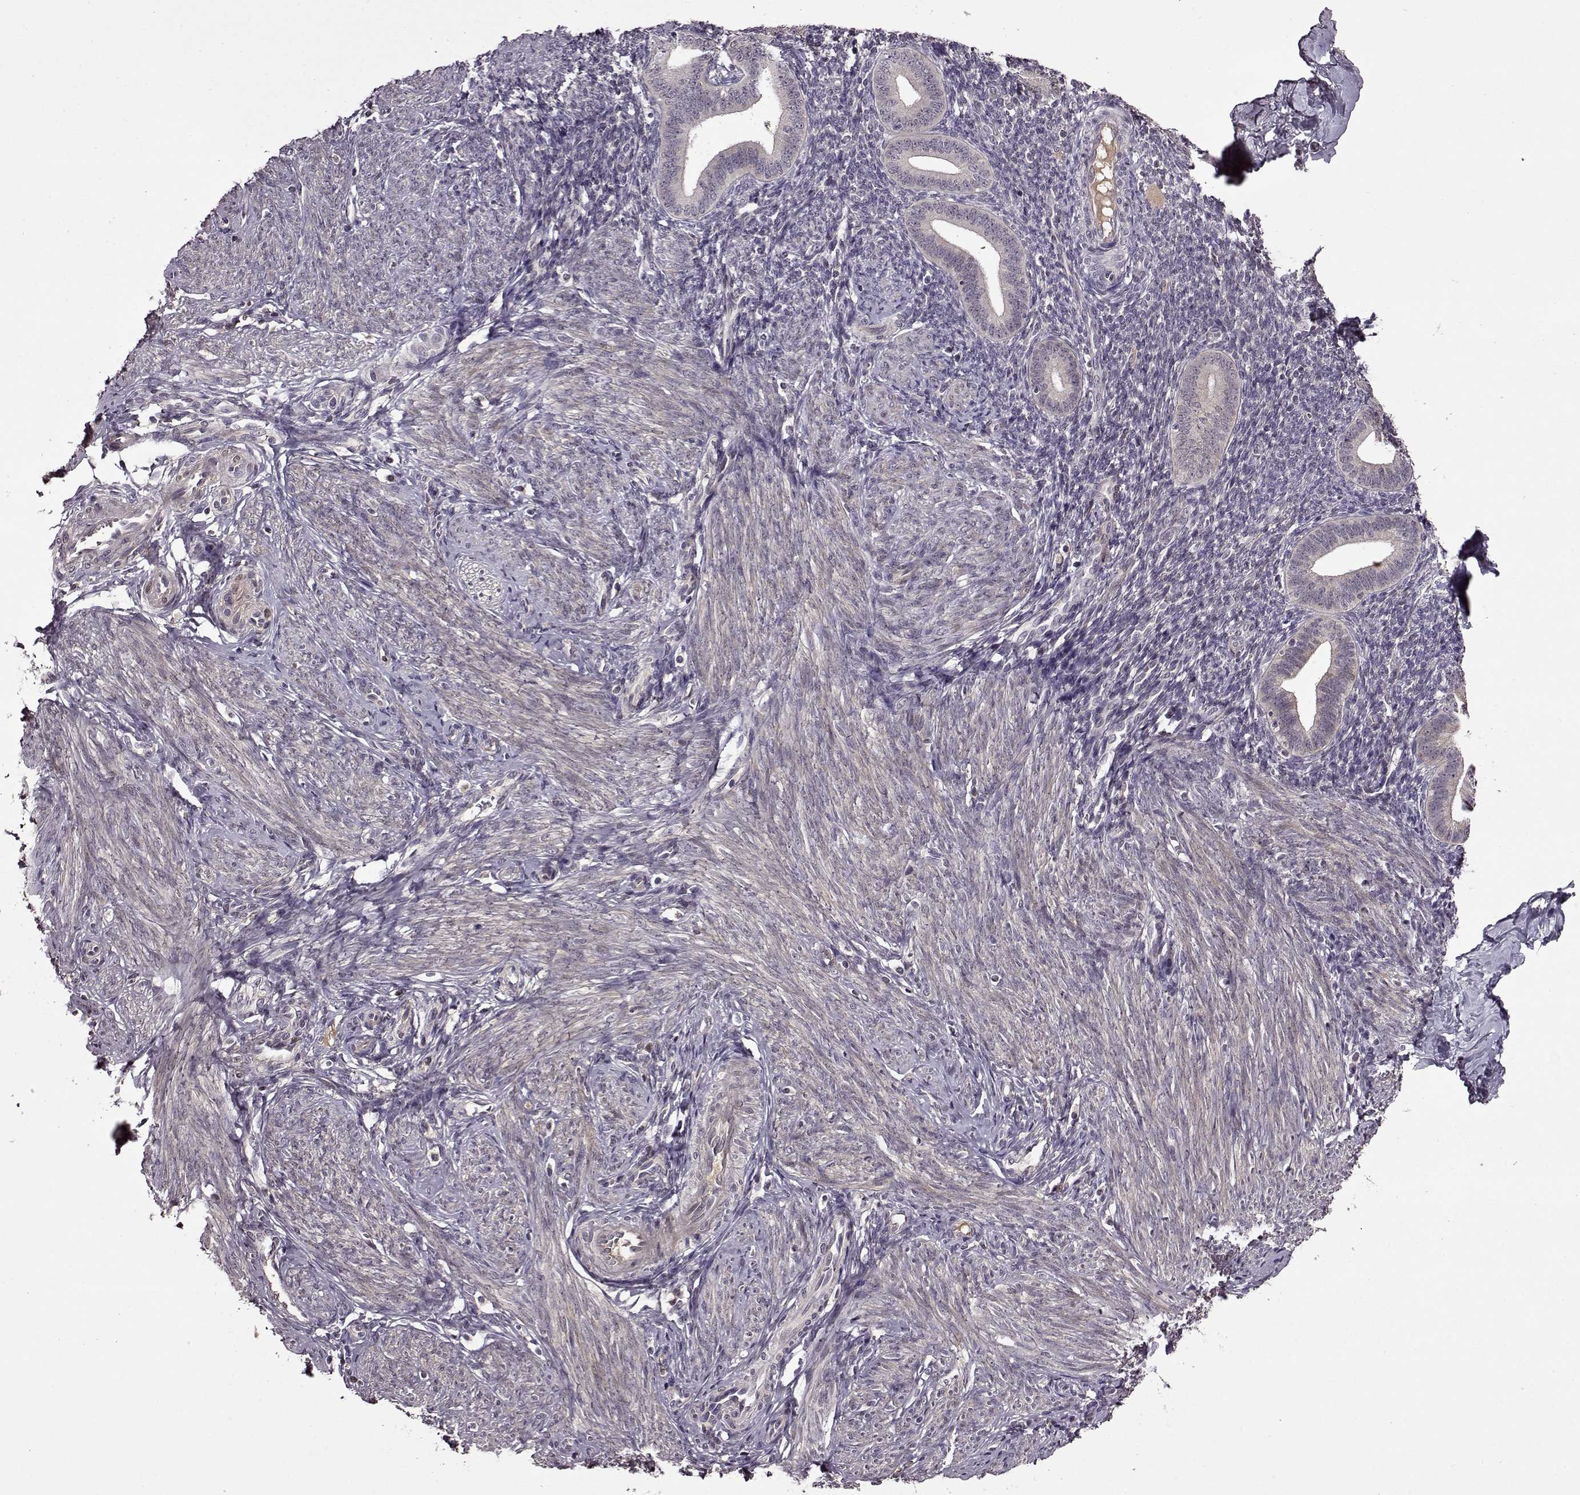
{"staining": {"intensity": "negative", "quantity": "none", "location": "none"}, "tissue": "endometrium", "cell_type": "Cells in endometrial stroma", "image_type": "normal", "snomed": [{"axis": "morphology", "description": "Normal tissue, NOS"}, {"axis": "topography", "description": "Endometrium"}], "caption": "Immunohistochemistry of benign endometrium exhibits no positivity in cells in endometrial stroma. Brightfield microscopy of immunohistochemistry stained with DAB (3,3'-diaminobenzidine) (brown) and hematoxylin (blue), captured at high magnification.", "gene": "MAIP1", "patient": {"sex": "female", "age": 40}}